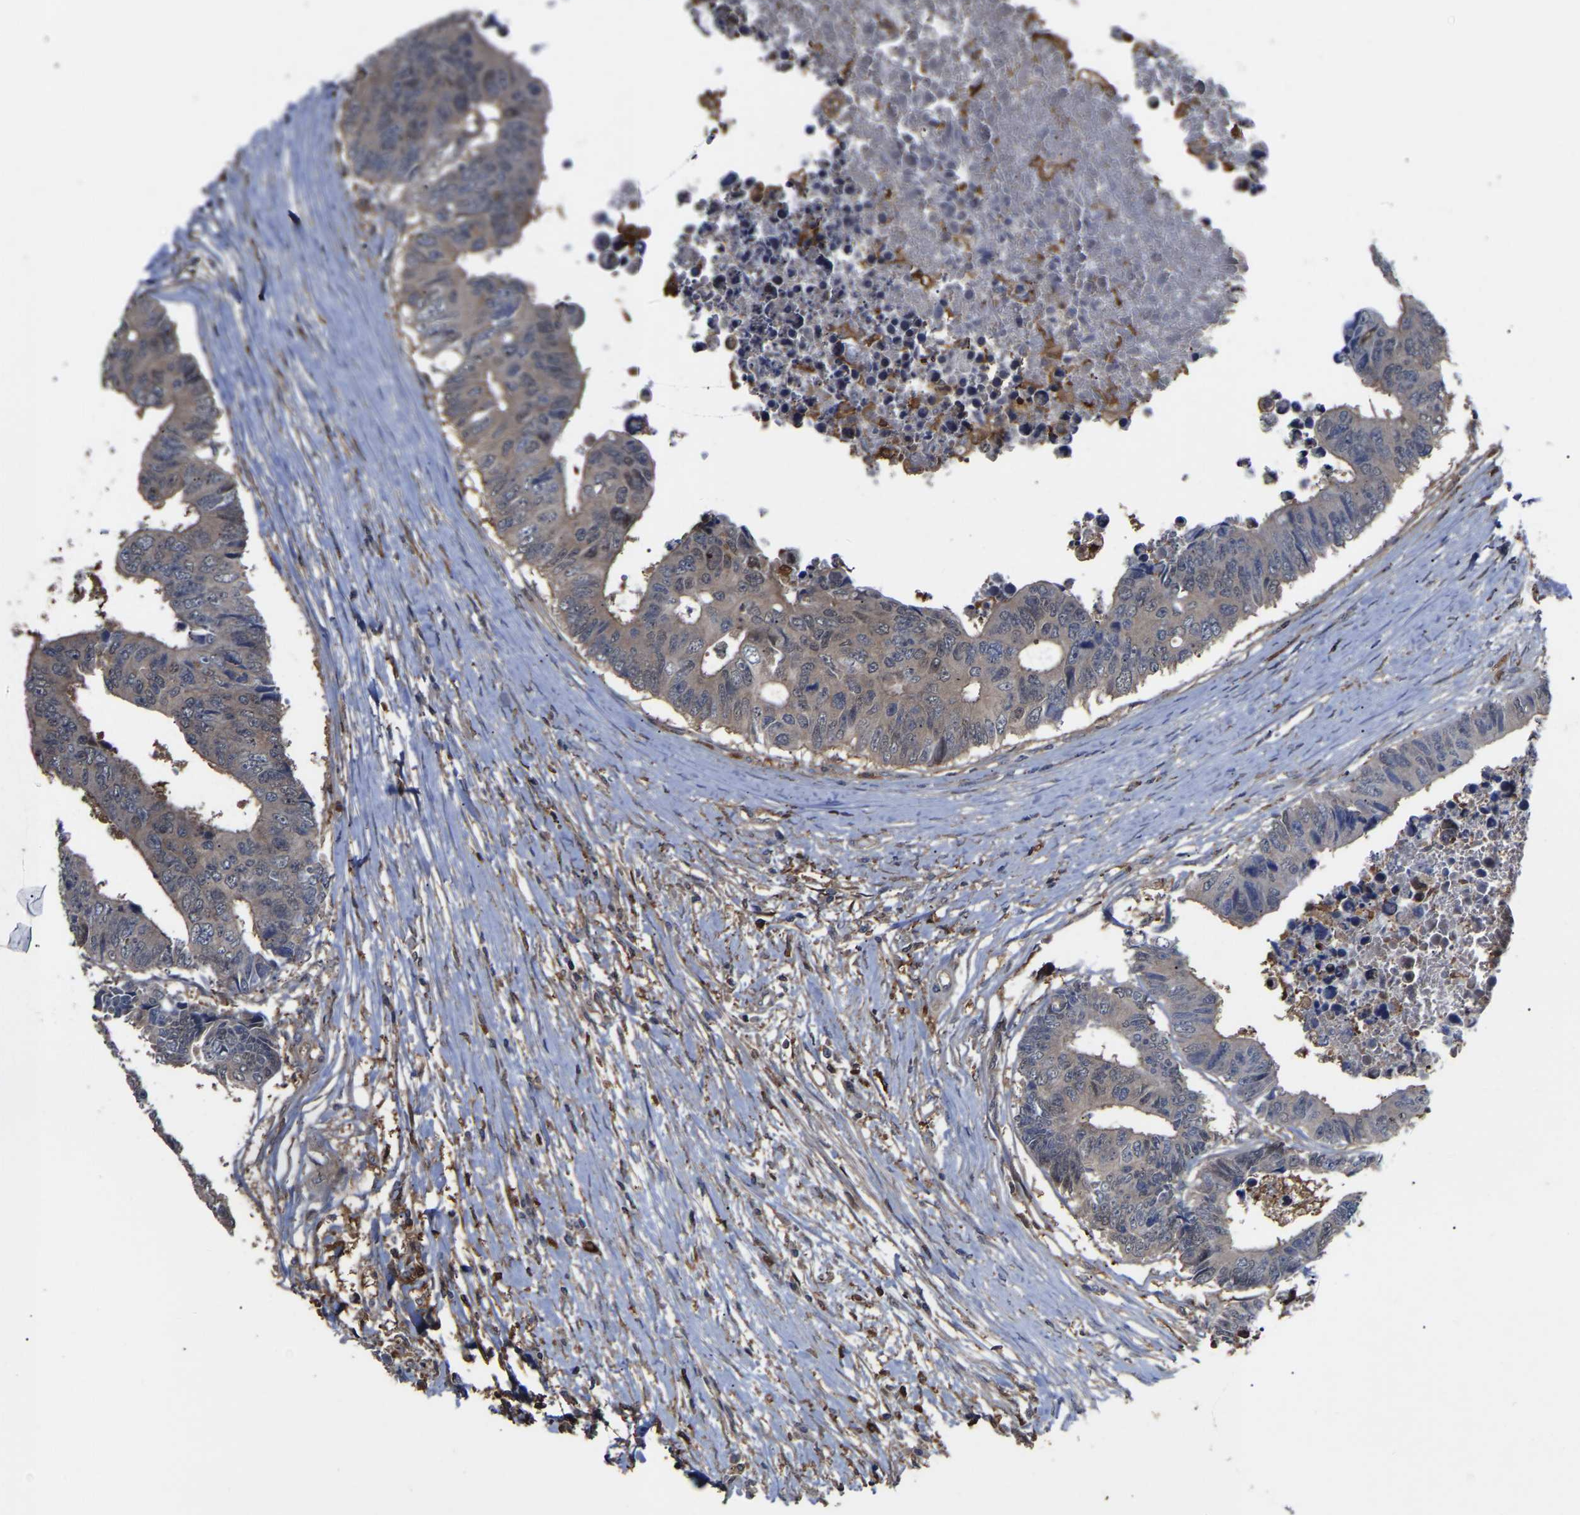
{"staining": {"intensity": "negative", "quantity": "none", "location": "none"}, "tissue": "colorectal cancer", "cell_type": "Tumor cells", "image_type": "cancer", "snomed": [{"axis": "morphology", "description": "Adenocarcinoma, NOS"}, {"axis": "topography", "description": "Rectum"}], "caption": "DAB immunohistochemical staining of human colorectal adenocarcinoma displays no significant staining in tumor cells.", "gene": "CIT", "patient": {"sex": "male", "age": 84}}